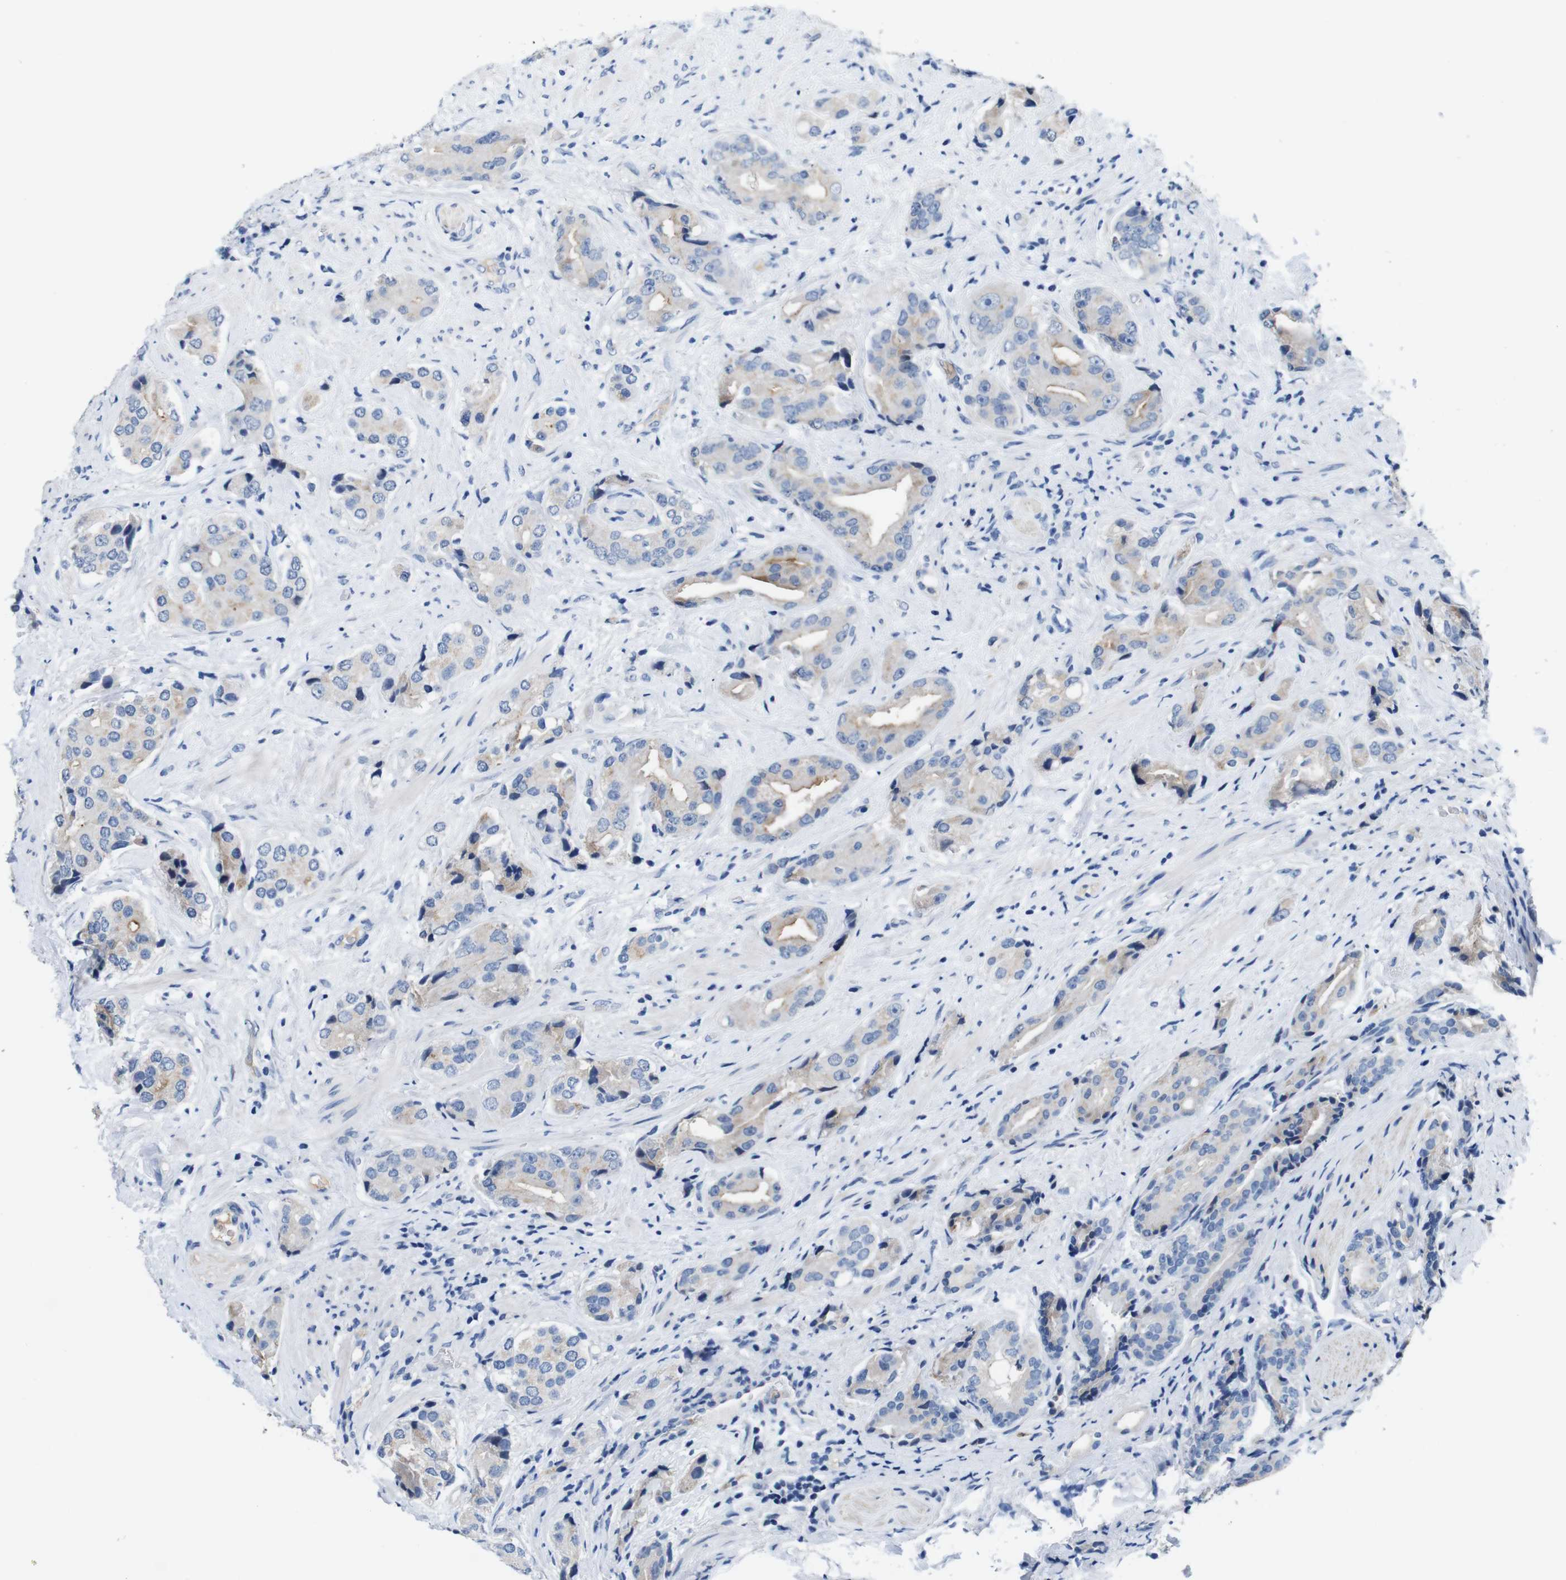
{"staining": {"intensity": "weak", "quantity": "<25%", "location": "cytoplasmic/membranous"}, "tissue": "prostate cancer", "cell_type": "Tumor cells", "image_type": "cancer", "snomed": [{"axis": "morphology", "description": "Adenocarcinoma, High grade"}, {"axis": "topography", "description": "Prostate"}], "caption": "Tumor cells show no significant protein staining in adenocarcinoma (high-grade) (prostate). (DAB IHC, high magnification).", "gene": "C1RL", "patient": {"sex": "male", "age": 71}}